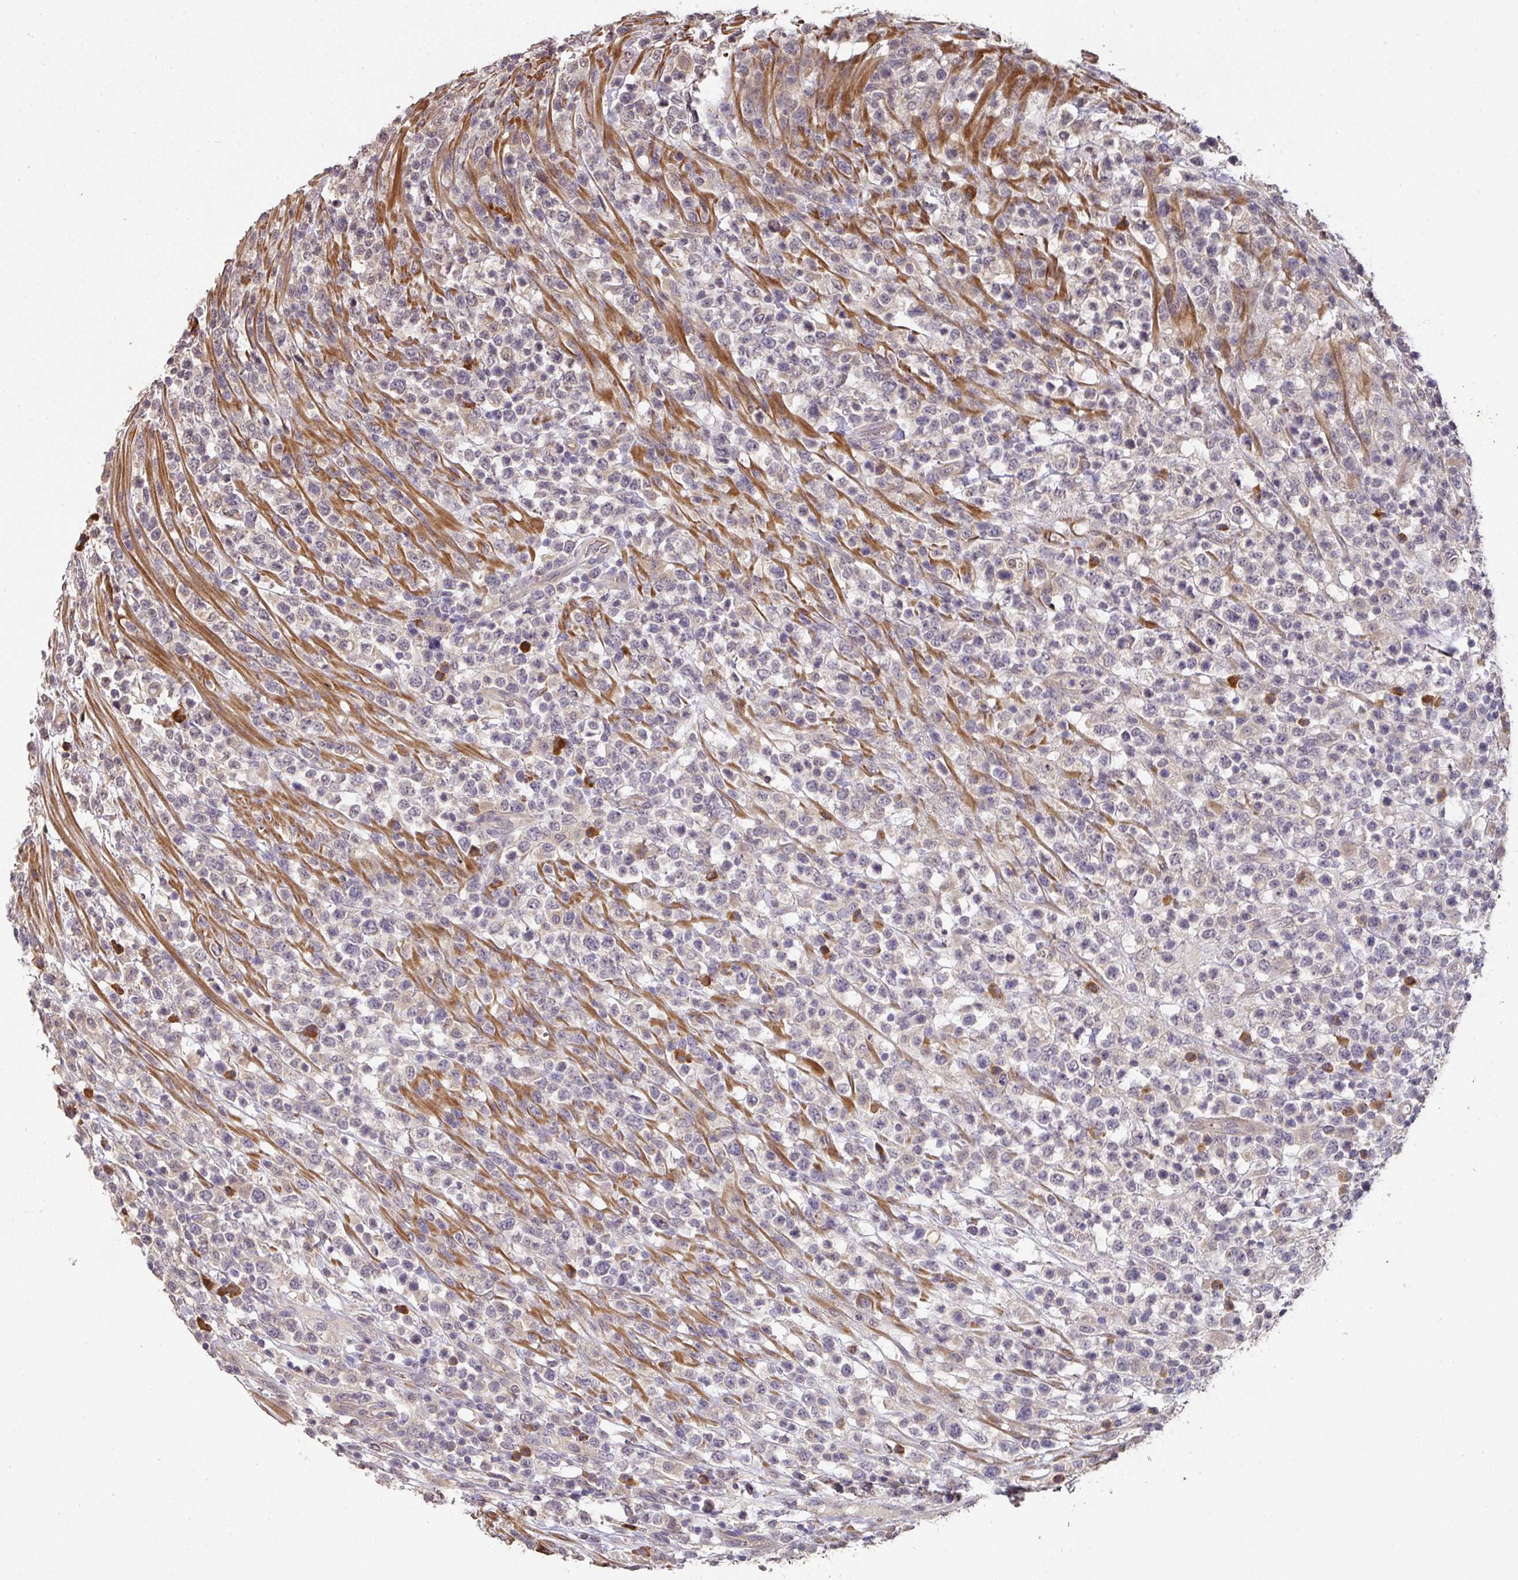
{"staining": {"intensity": "negative", "quantity": "none", "location": "none"}, "tissue": "lymphoma", "cell_type": "Tumor cells", "image_type": "cancer", "snomed": [{"axis": "morphology", "description": "Malignant lymphoma, non-Hodgkin's type, High grade"}, {"axis": "topography", "description": "Colon"}], "caption": "IHC of lymphoma shows no expression in tumor cells.", "gene": "ACVR2B", "patient": {"sex": "female", "age": 53}}